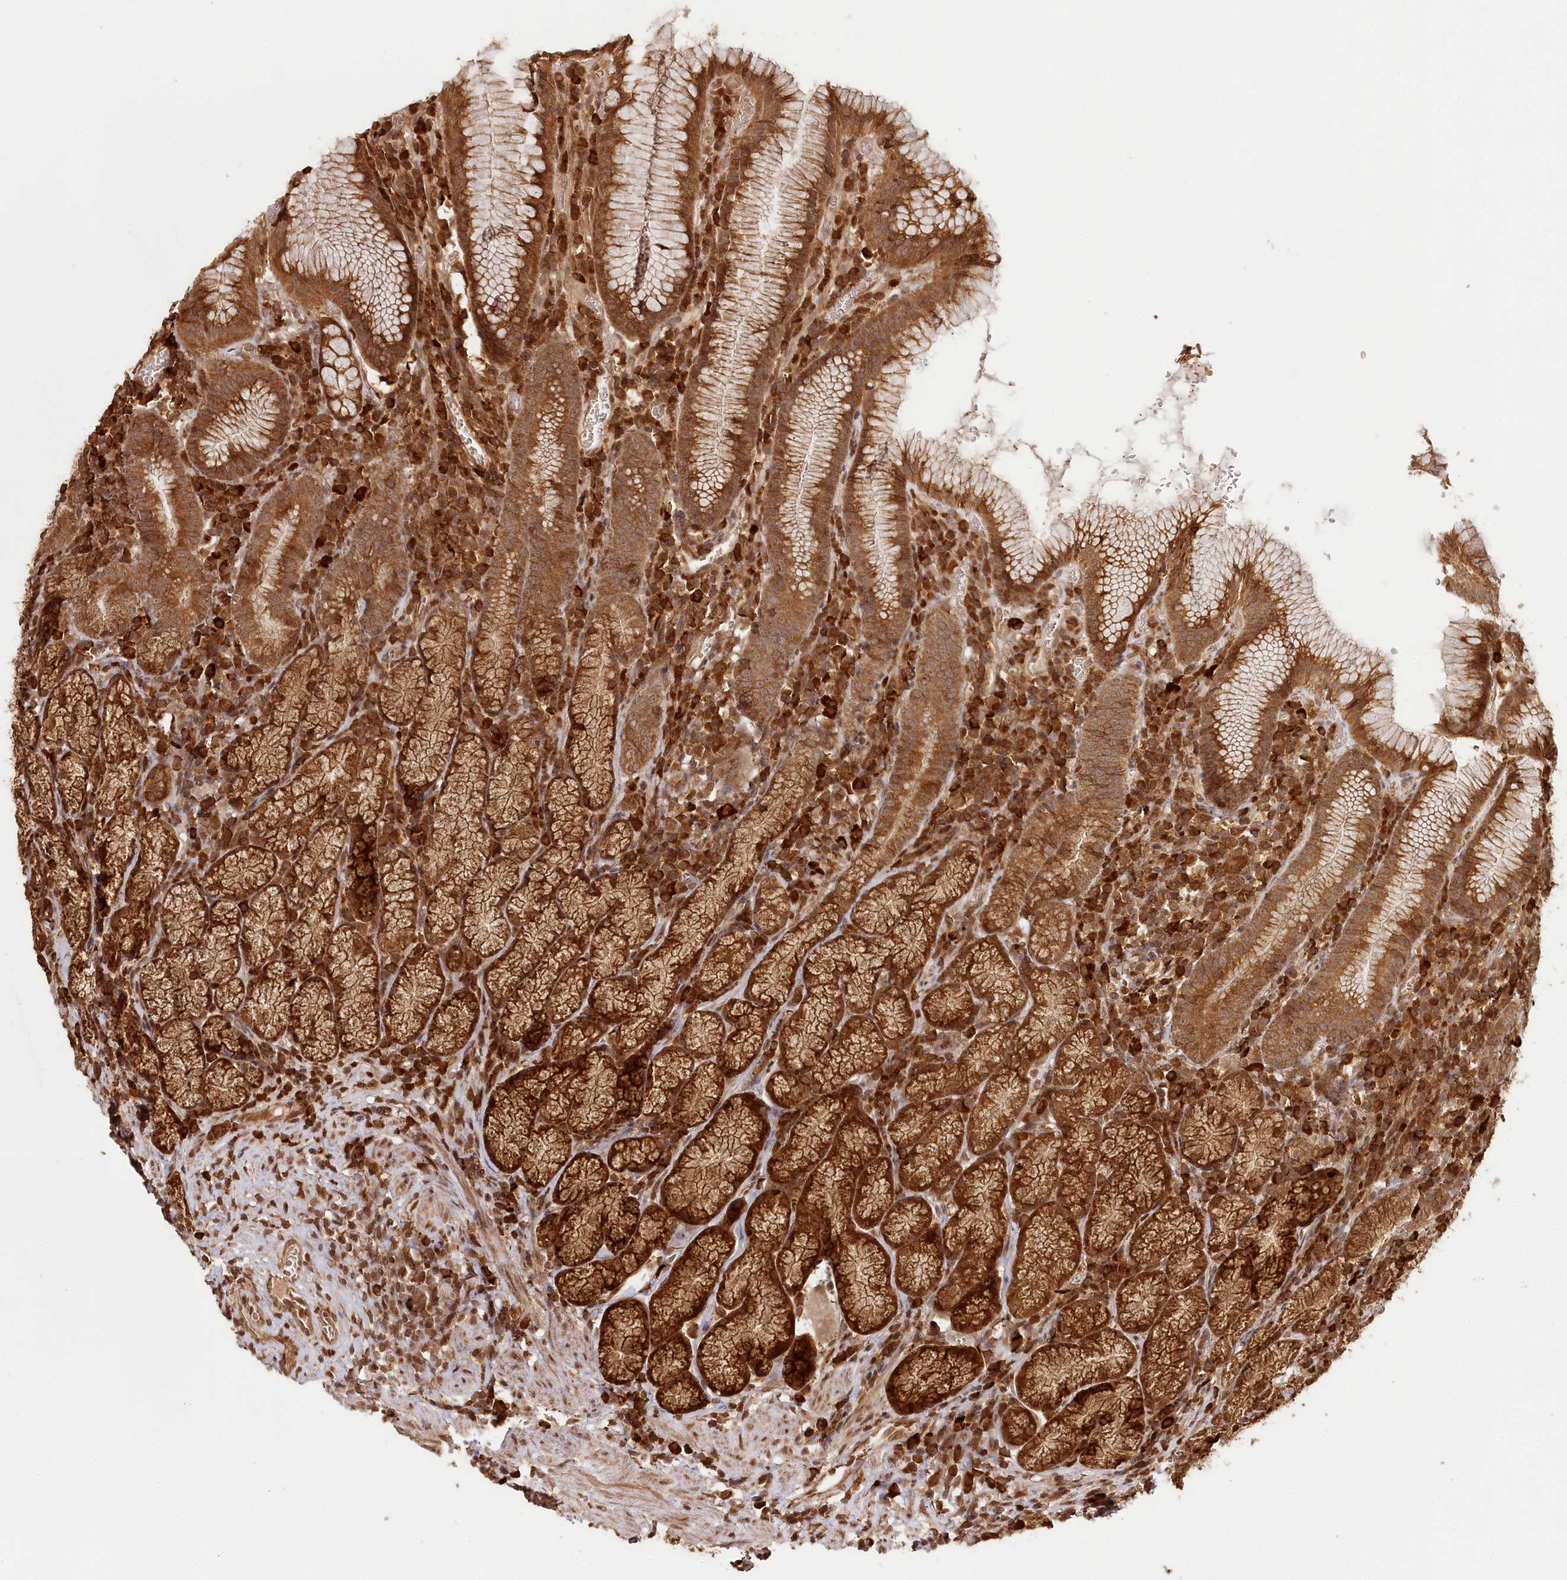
{"staining": {"intensity": "strong", "quantity": ">75%", "location": "cytoplasmic/membranous,nuclear"}, "tissue": "stomach", "cell_type": "Glandular cells", "image_type": "normal", "snomed": [{"axis": "morphology", "description": "Normal tissue, NOS"}, {"axis": "topography", "description": "Stomach"}], "caption": "Glandular cells demonstrate strong cytoplasmic/membranous,nuclear expression in approximately >75% of cells in benign stomach.", "gene": "ULK2", "patient": {"sex": "male", "age": 55}}